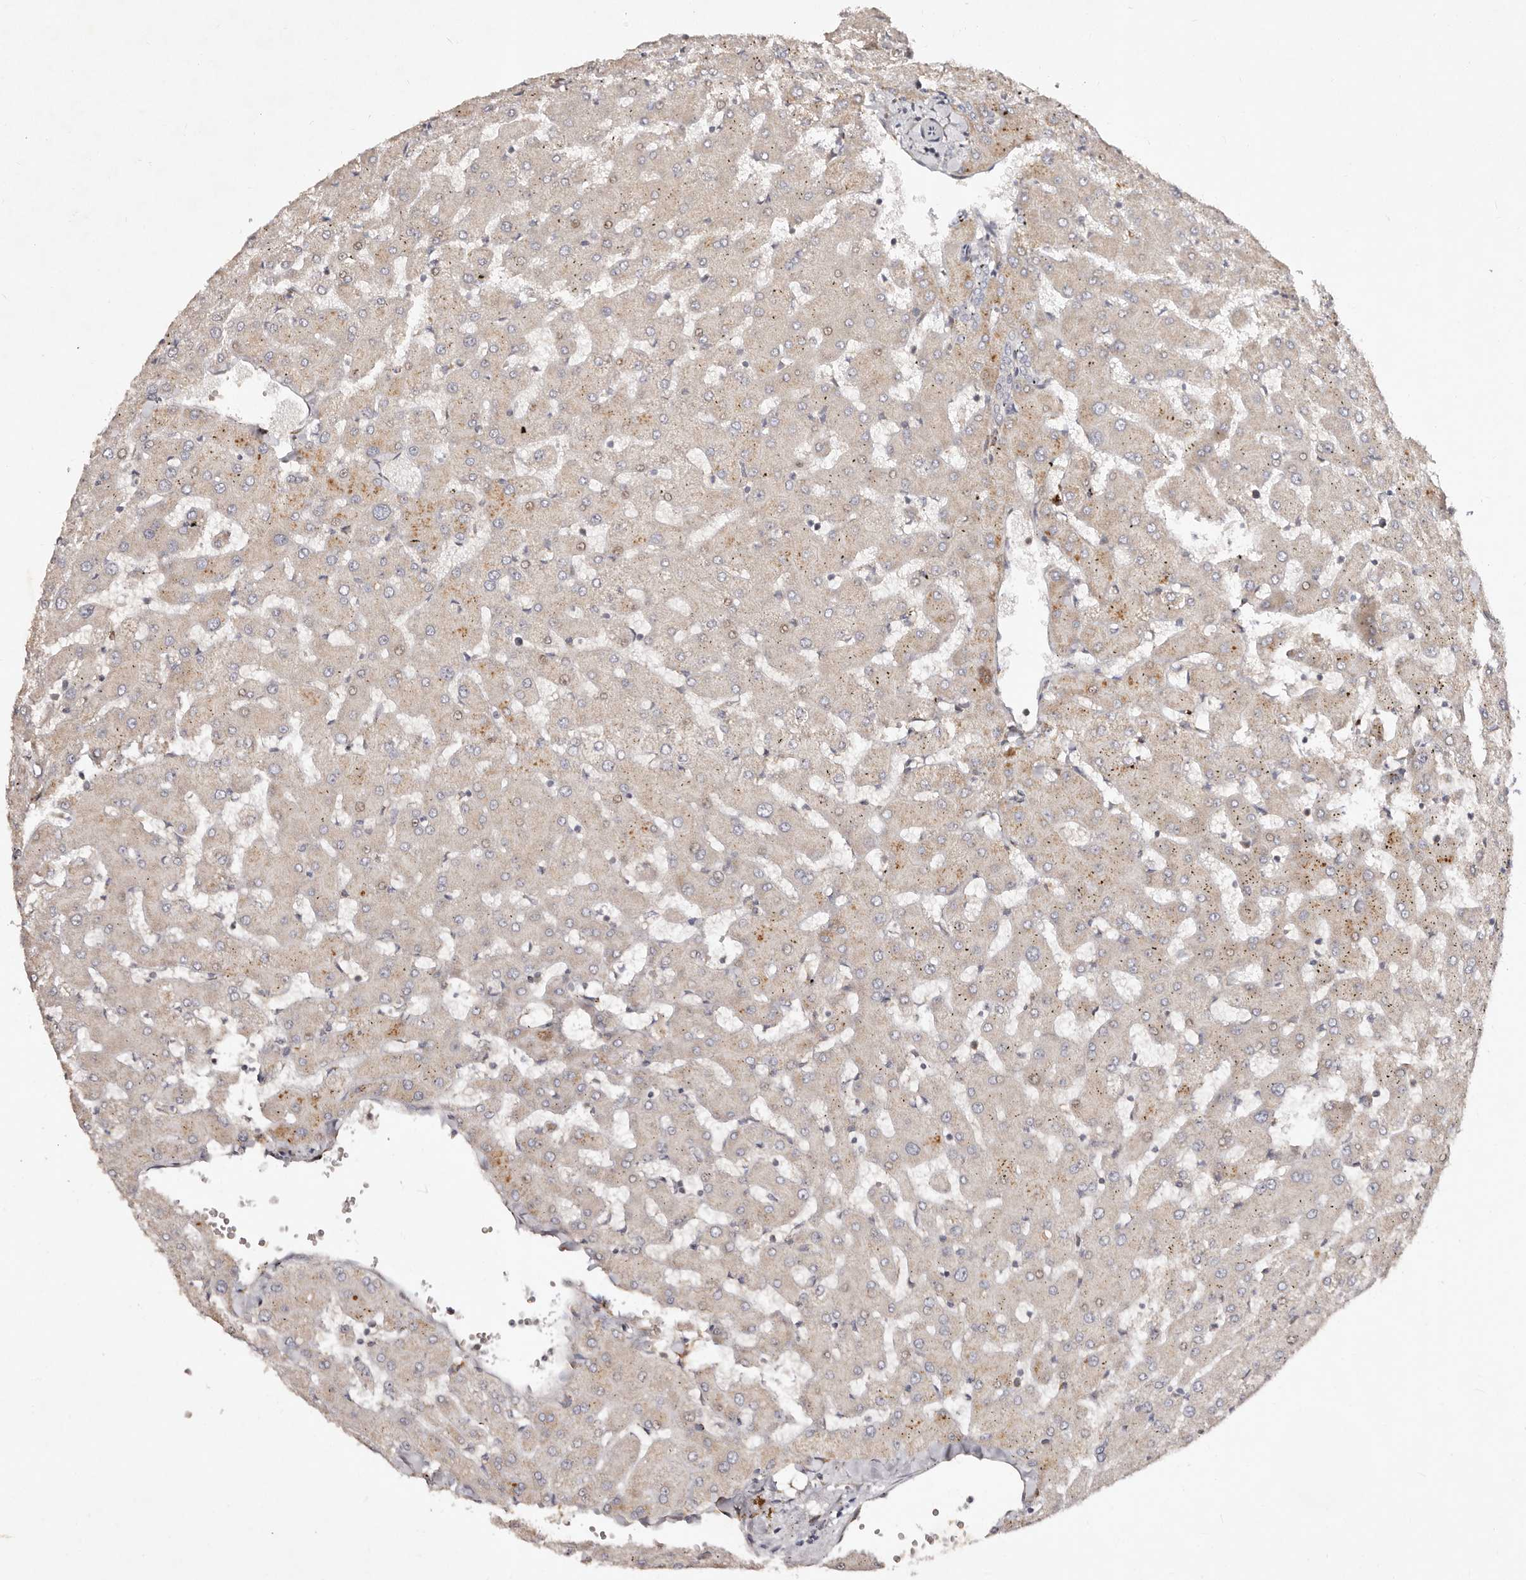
{"staining": {"intensity": "negative", "quantity": "none", "location": "none"}, "tissue": "liver", "cell_type": "Cholangiocytes", "image_type": "normal", "snomed": [{"axis": "morphology", "description": "Normal tissue, NOS"}, {"axis": "topography", "description": "Liver"}], "caption": "Immunohistochemistry micrograph of unremarkable liver: human liver stained with DAB reveals no significant protein staining in cholangiocytes.", "gene": "SERPINH1", "patient": {"sex": "female", "age": 63}}